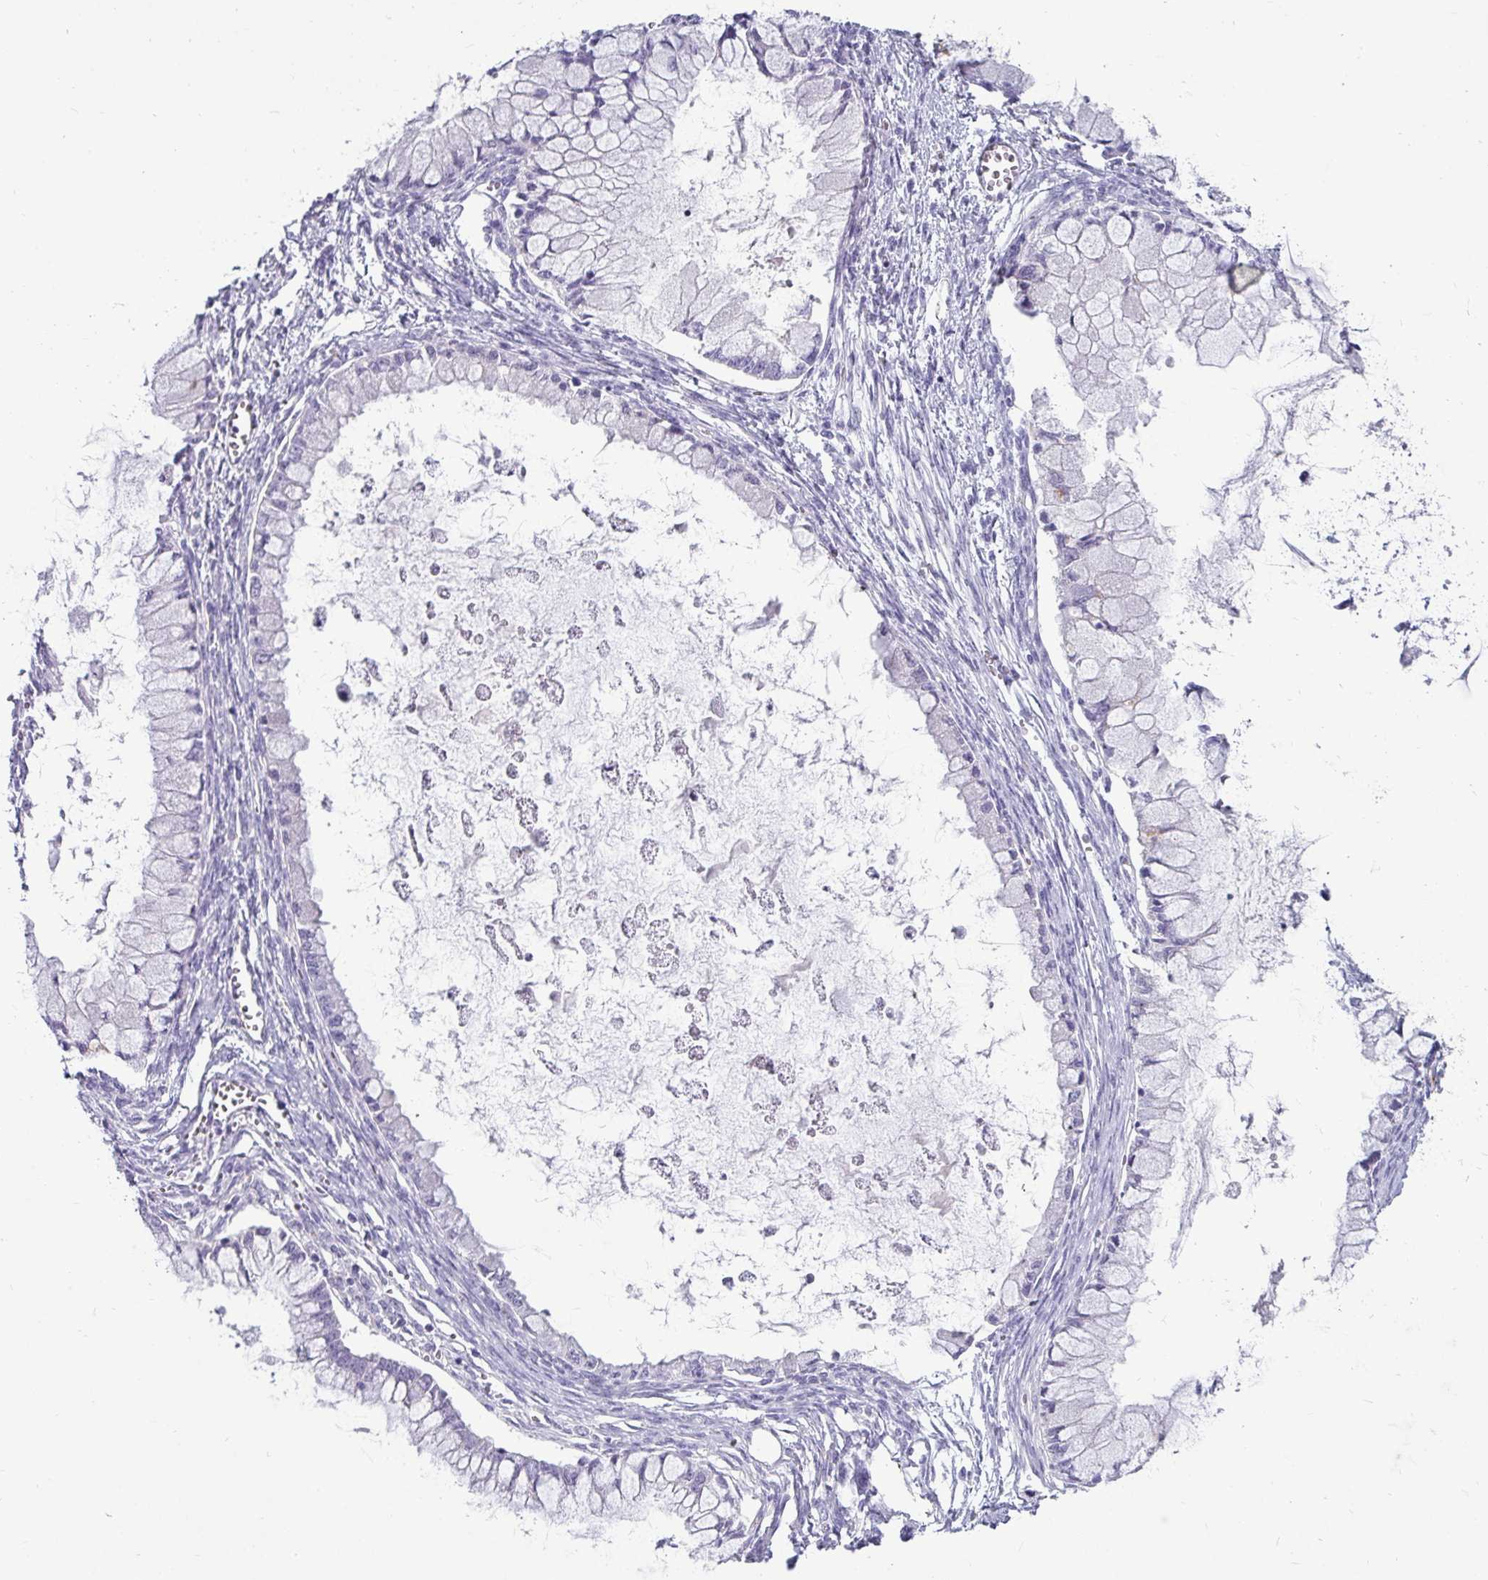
{"staining": {"intensity": "negative", "quantity": "none", "location": "none"}, "tissue": "ovarian cancer", "cell_type": "Tumor cells", "image_type": "cancer", "snomed": [{"axis": "morphology", "description": "Cystadenocarcinoma, mucinous, NOS"}, {"axis": "topography", "description": "Ovary"}], "caption": "DAB immunohistochemical staining of human mucinous cystadenocarcinoma (ovarian) reveals no significant positivity in tumor cells. The staining is performed using DAB (3,3'-diaminobenzidine) brown chromogen with nuclei counter-stained in using hematoxylin.", "gene": "CTSZ", "patient": {"sex": "female", "age": 34}}